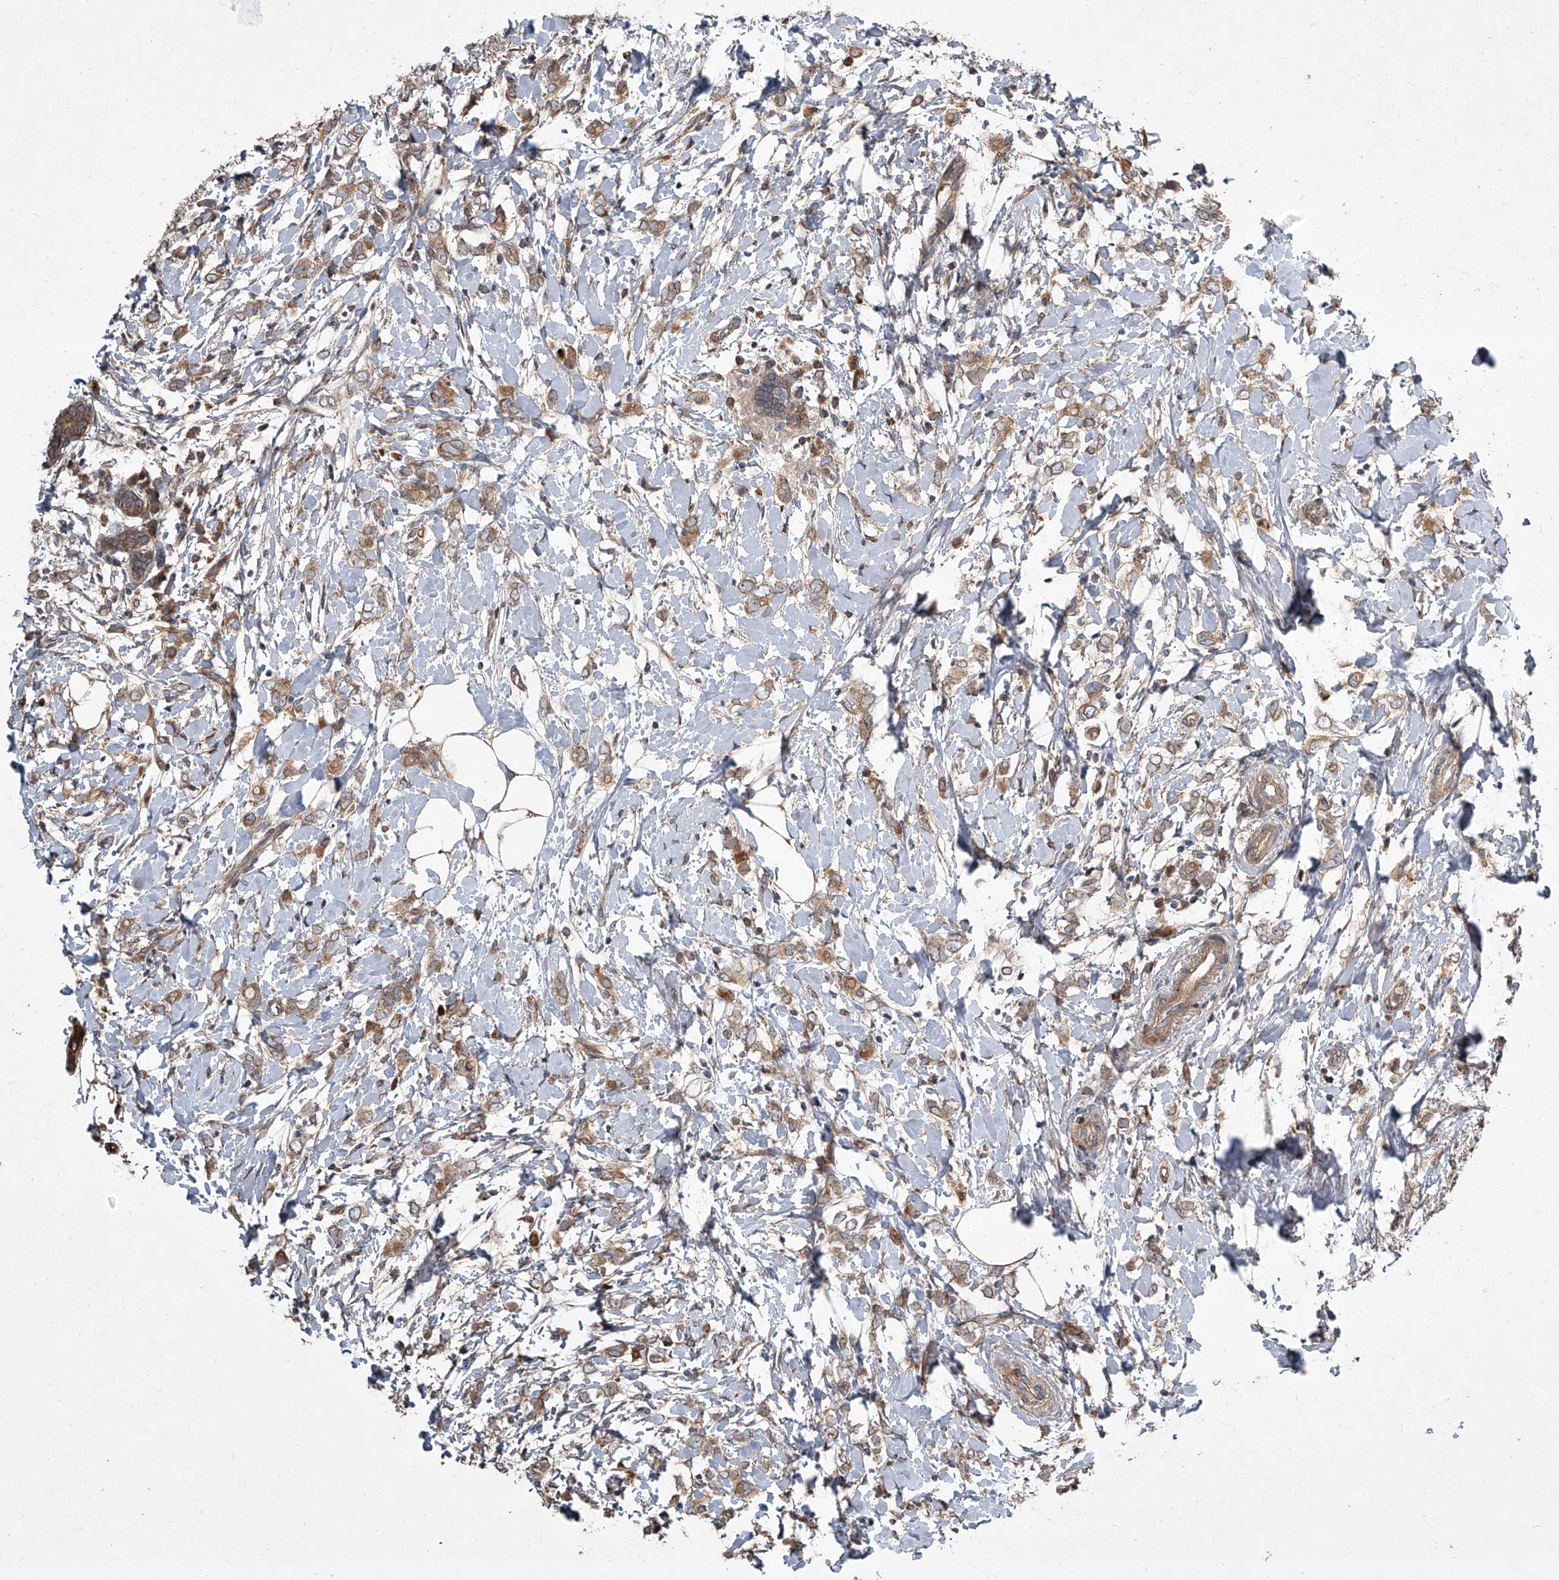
{"staining": {"intensity": "moderate", "quantity": ">75%", "location": "cytoplasmic/membranous"}, "tissue": "breast cancer", "cell_type": "Tumor cells", "image_type": "cancer", "snomed": [{"axis": "morphology", "description": "Normal tissue, NOS"}, {"axis": "morphology", "description": "Lobular carcinoma"}, {"axis": "topography", "description": "Breast"}], "caption": "The histopathology image exhibits a brown stain indicating the presence of a protein in the cytoplasmic/membranous of tumor cells in breast cancer. The staining is performed using DAB brown chromogen to label protein expression. The nuclei are counter-stained blue using hematoxylin.", "gene": "EVA1C", "patient": {"sex": "female", "age": 47}}